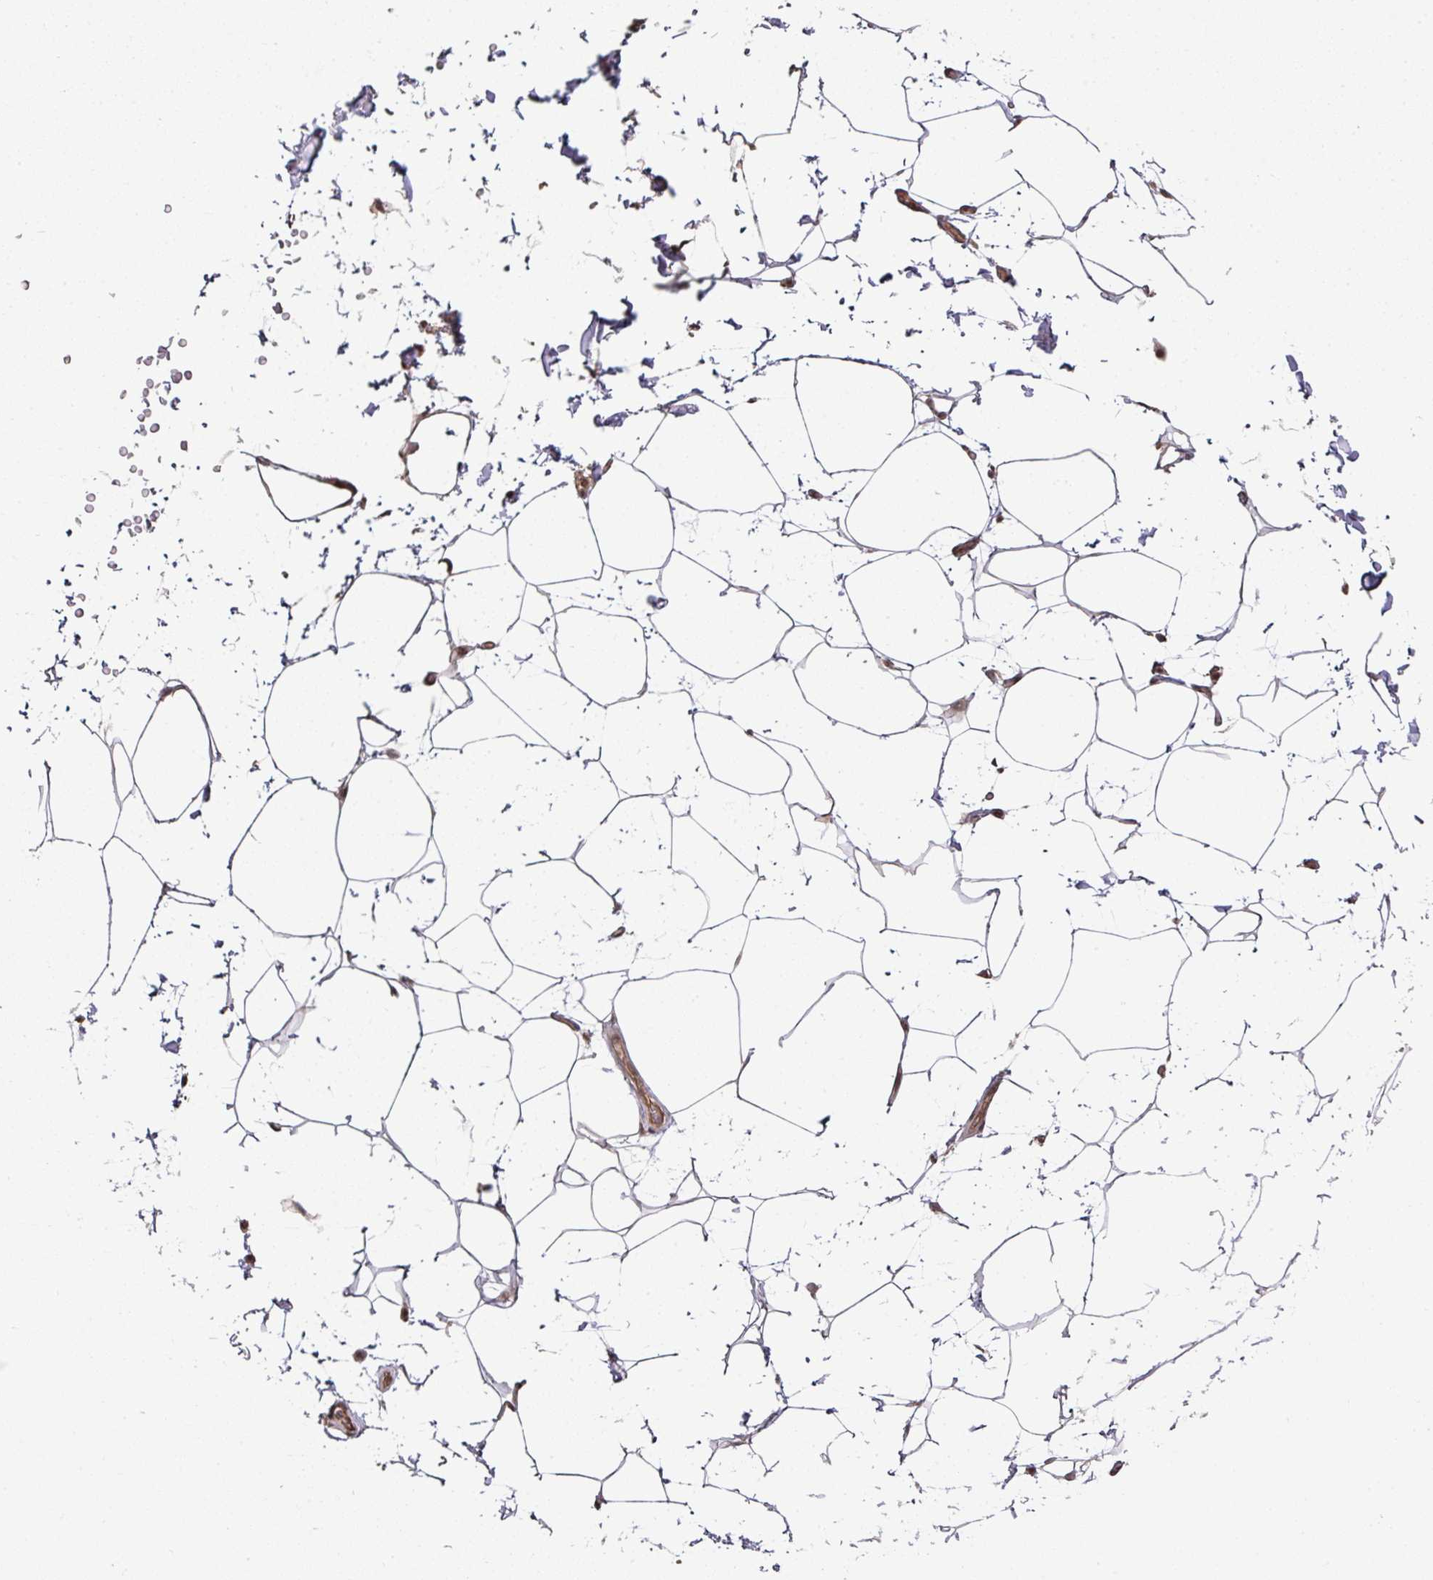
{"staining": {"intensity": "negative", "quantity": "none", "location": "none"}, "tissue": "adipose tissue", "cell_type": "Adipocytes", "image_type": "normal", "snomed": [{"axis": "morphology", "description": "Normal tissue, NOS"}, {"axis": "topography", "description": "Vascular tissue"}, {"axis": "topography", "description": "Peripheral nerve tissue"}], "caption": "DAB immunohistochemical staining of normal human adipose tissue shows no significant positivity in adipocytes. (DAB IHC with hematoxylin counter stain).", "gene": "ANKRD18A", "patient": {"sex": "male", "age": 41}}